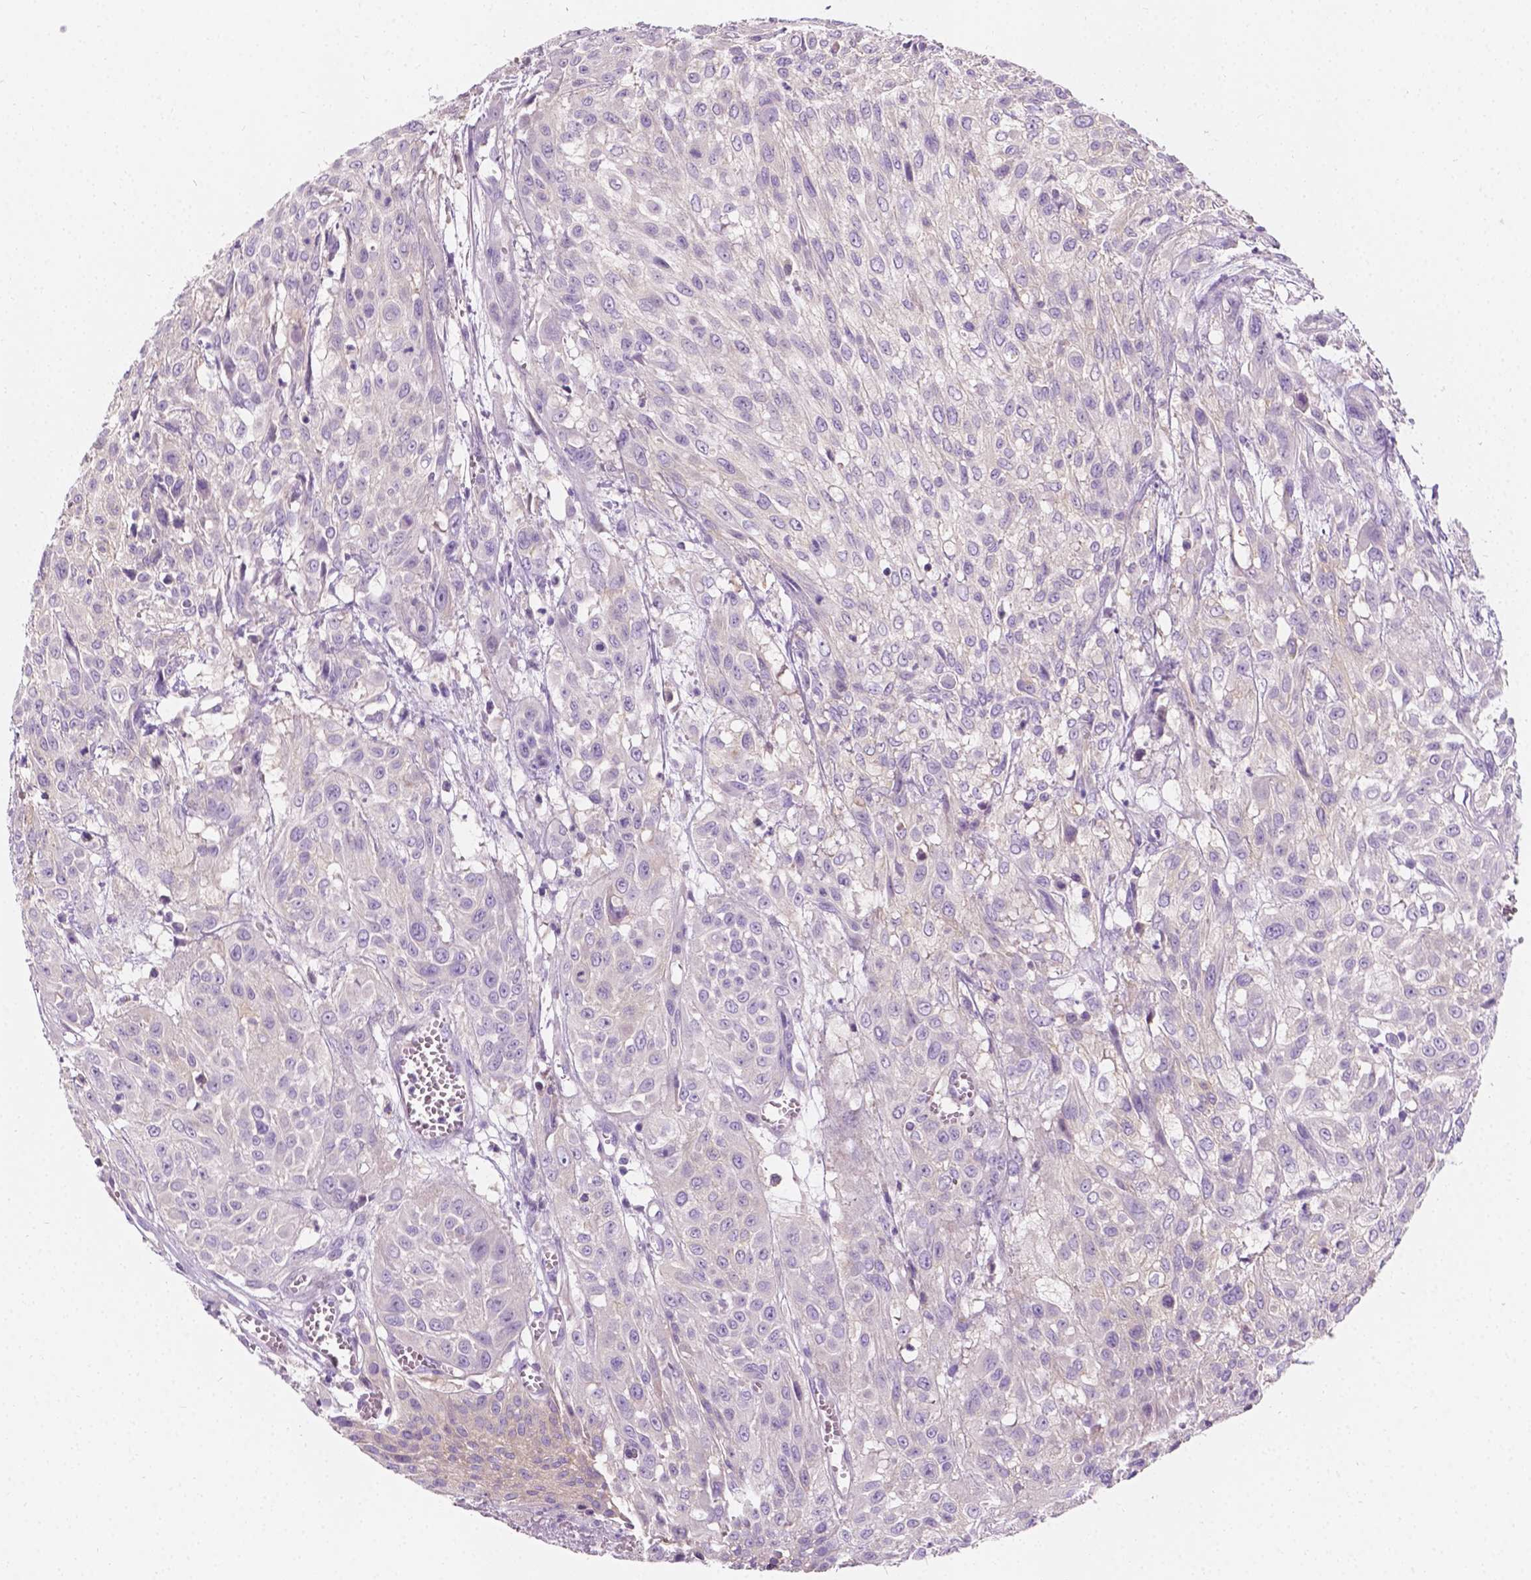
{"staining": {"intensity": "negative", "quantity": "none", "location": "none"}, "tissue": "urothelial cancer", "cell_type": "Tumor cells", "image_type": "cancer", "snomed": [{"axis": "morphology", "description": "Urothelial carcinoma, High grade"}, {"axis": "topography", "description": "Urinary bladder"}], "caption": "Immunohistochemistry (IHC) of human urothelial carcinoma (high-grade) displays no staining in tumor cells.", "gene": "SIRT2", "patient": {"sex": "male", "age": 57}}